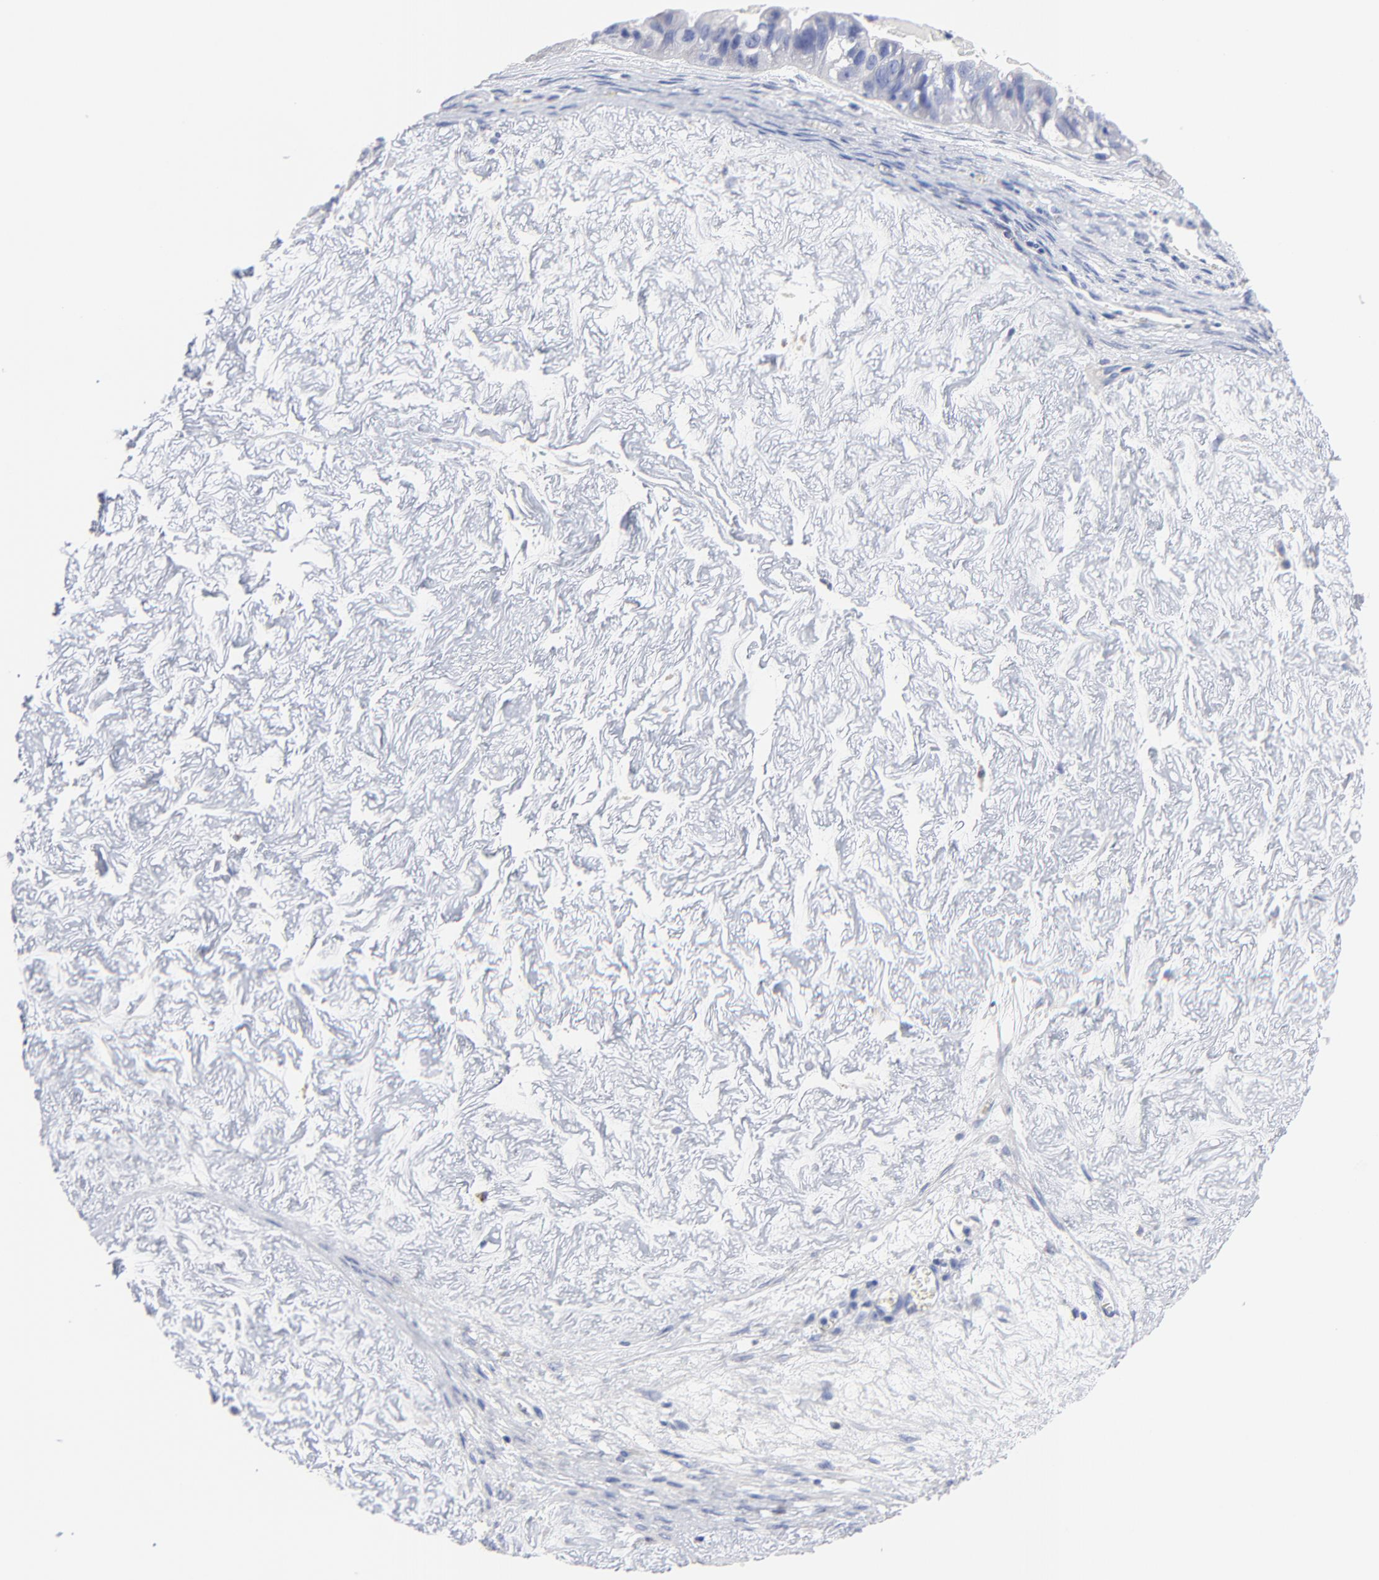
{"staining": {"intensity": "negative", "quantity": "none", "location": "none"}, "tissue": "ovarian cancer", "cell_type": "Tumor cells", "image_type": "cancer", "snomed": [{"axis": "morphology", "description": "Carcinoma, endometroid"}, {"axis": "topography", "description": "Ovary"}], "caption": "Histopathology image shows no protein positivity in tumor cells of ovarian cancer tissue. (DAB IHC with hematoxylin counter stain).", "gene": "FBXO10", "patient": {"sex": "female", "age": 85}}